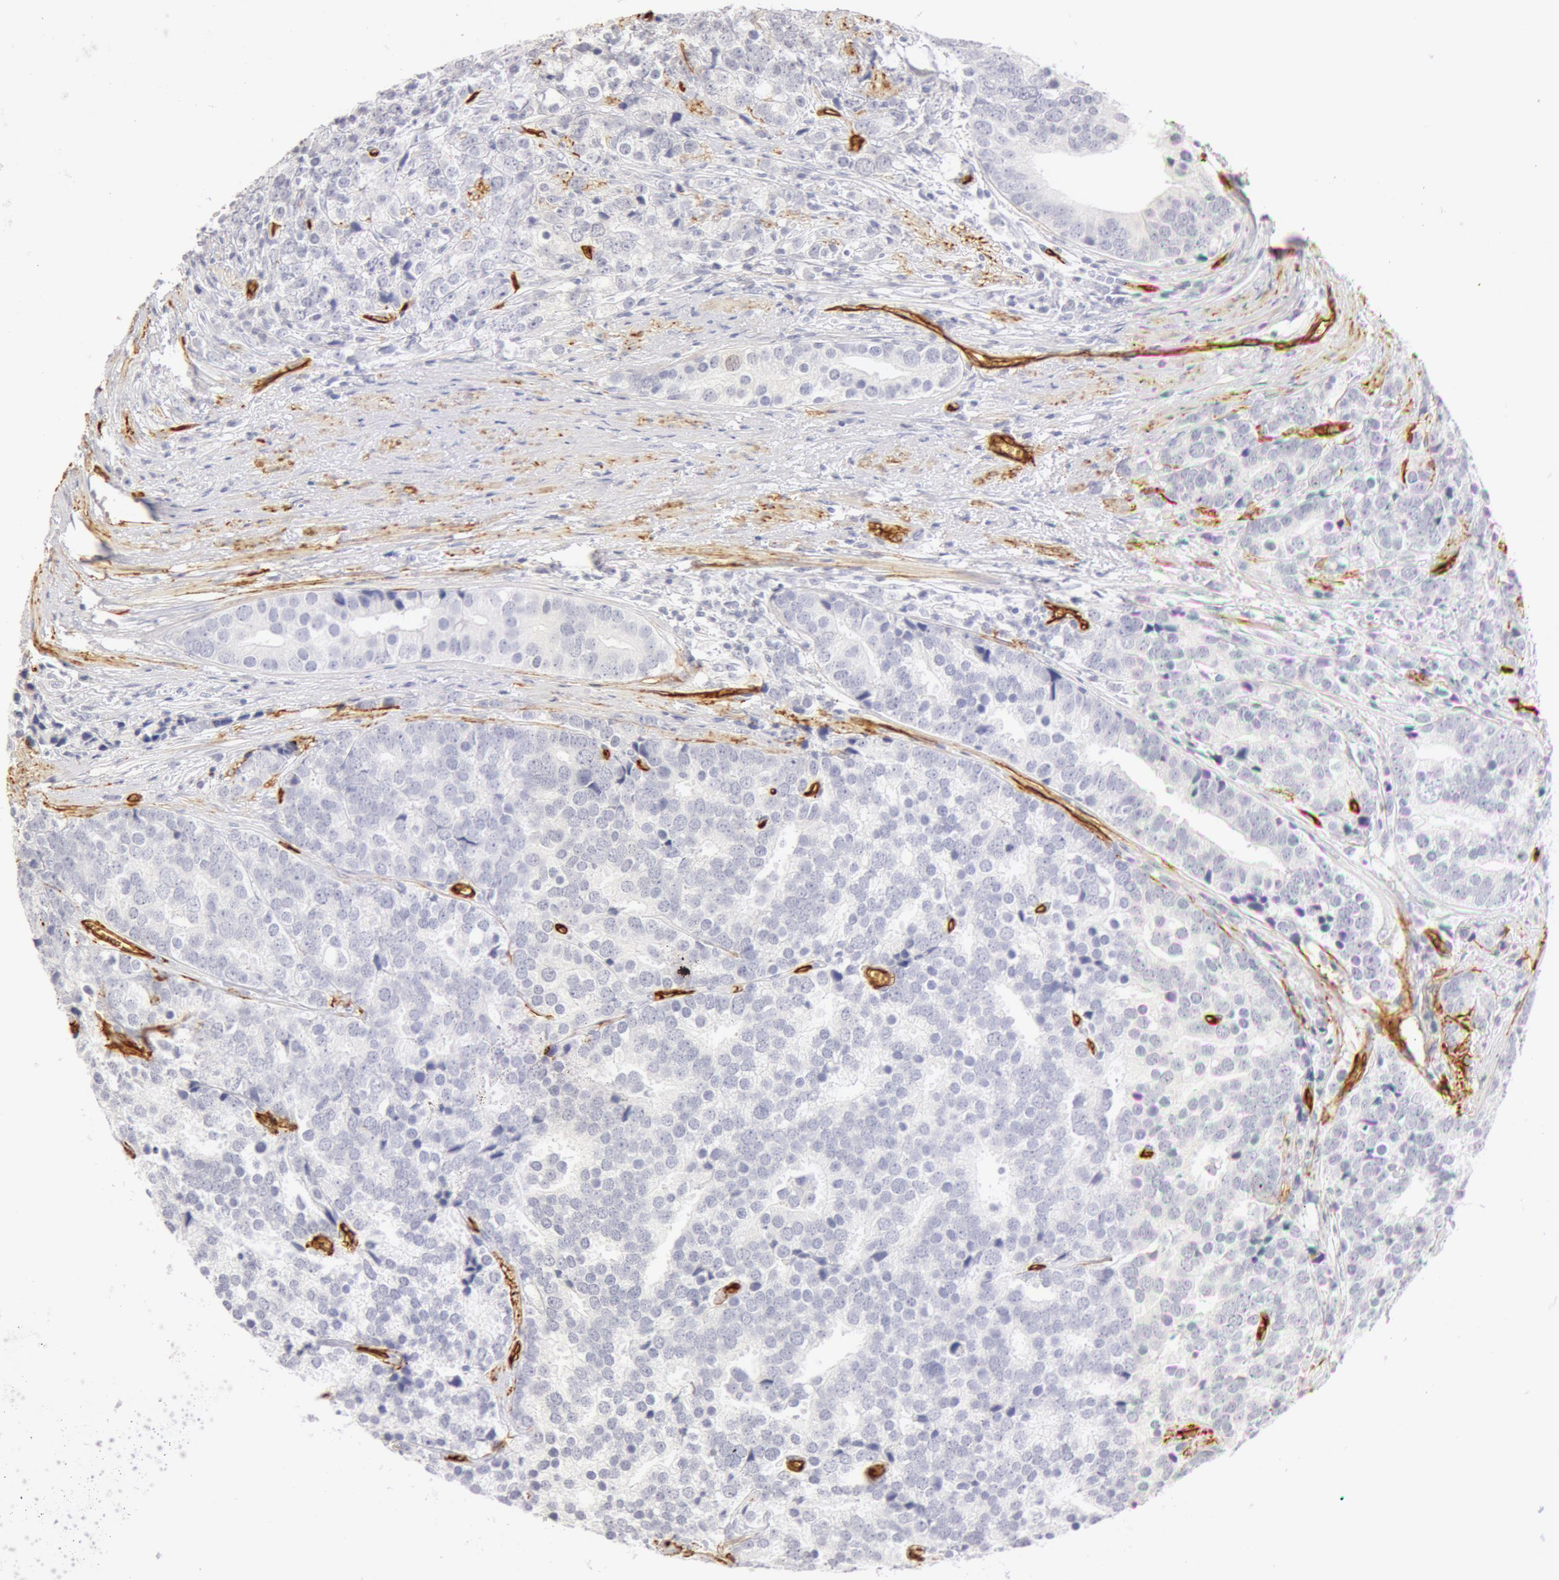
{"staining": {"intensity": "negative", "quantity": "none", "location": "none"}, "tissue": "prostate cancer", "cell_type": "Tumor cells", "image_type": "cancer", "snomed": [{"axis": "morphology", "description": "Adenocarcinoma, High grade"}, {"axis": "topography", "description": "Prostate"}], "caption": "Immunohistochemical staining of human prostate high-grade adenocarcinoma exhibits no significant expression in tumor cells. Nuclei are stained in blue.", "gene": "AQP1", "patient": {"sex": "male", "age": 71}}